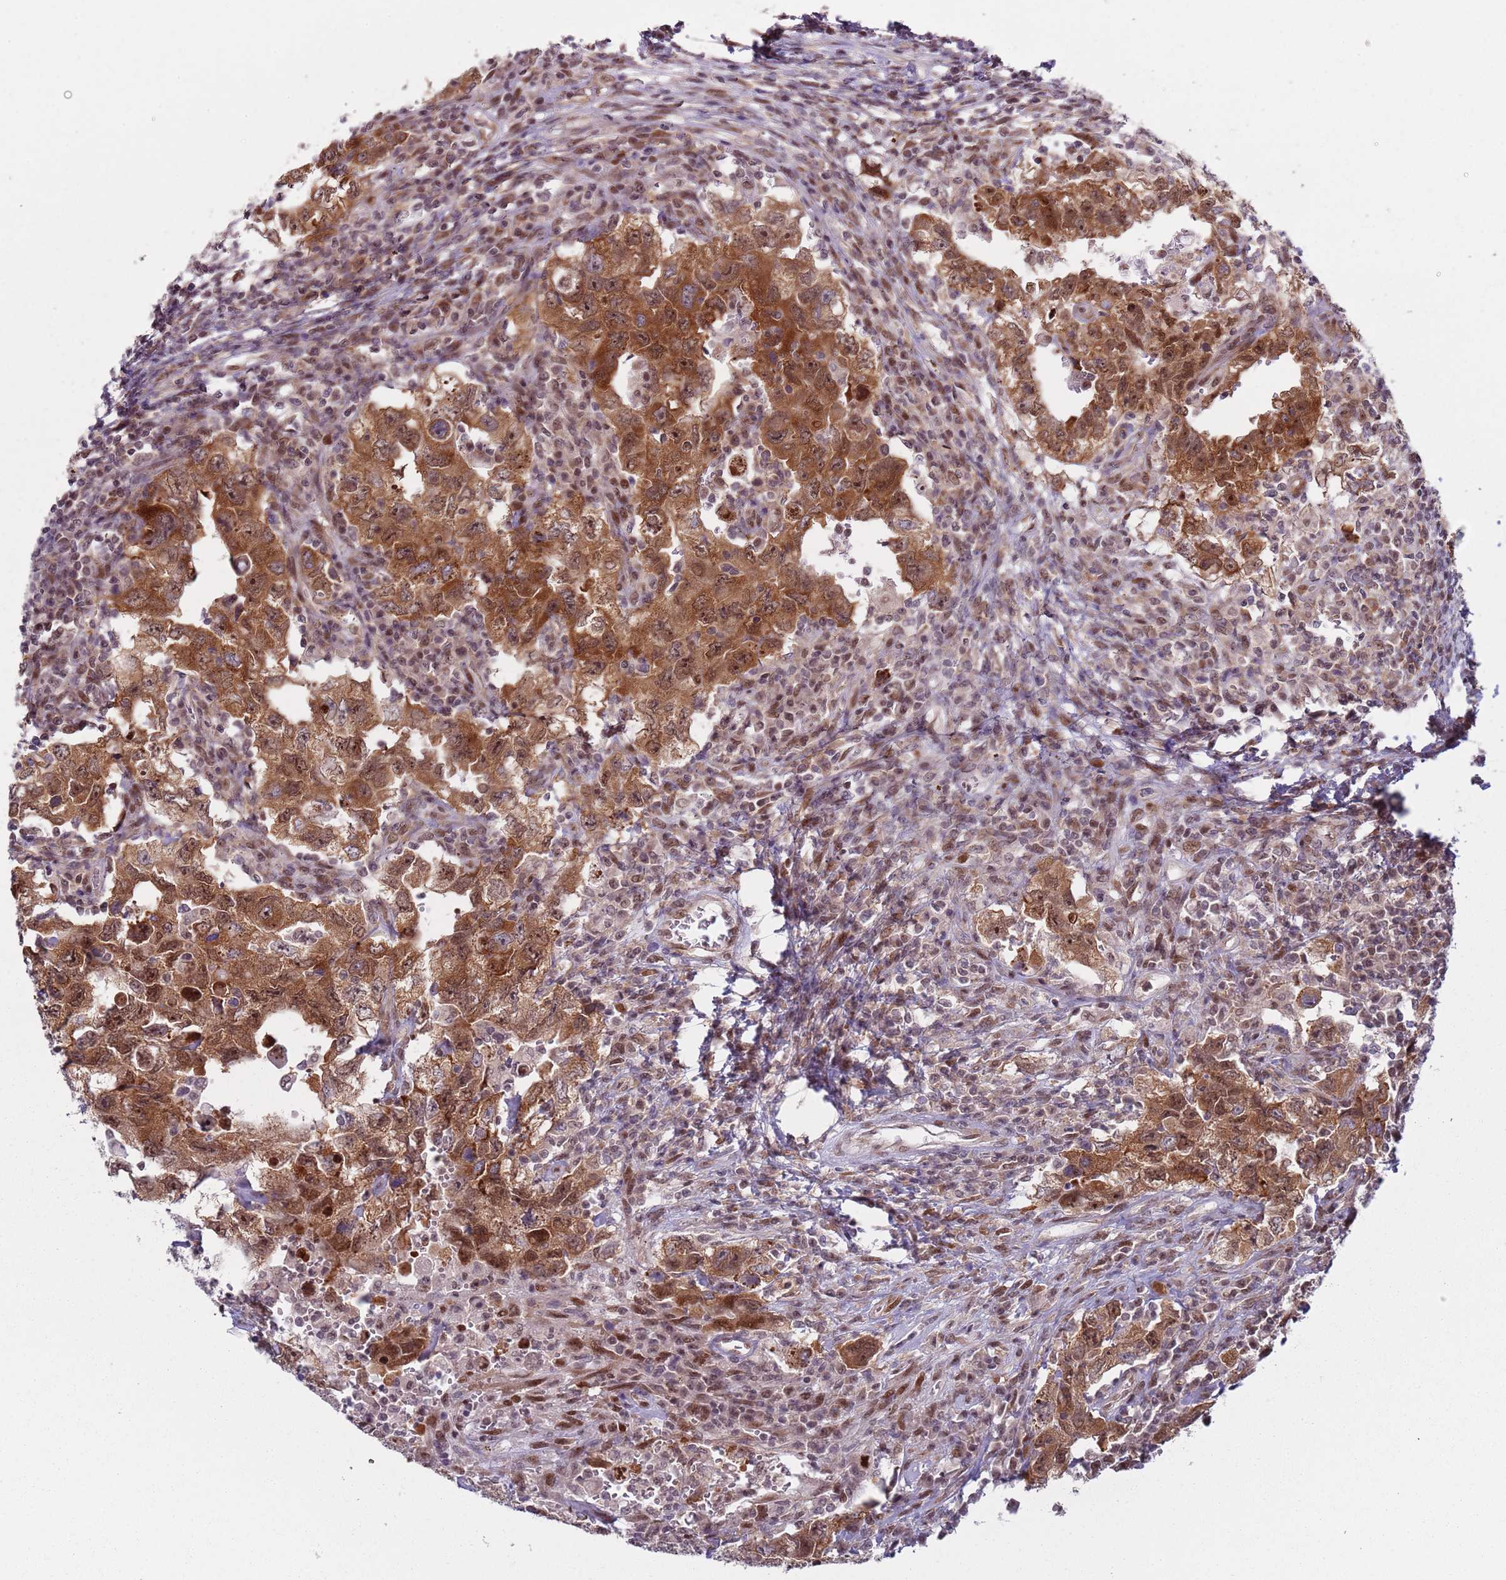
{"staining": {"intensity": "moderate", "quantity": ">75%", "location": "cytoplasmic/membranous,nuclear"}, "tissue": "testis cancer", "cell_type": "Tumor cells", "image_type": "cancer", "snomed": [{"axis": "morphology", "description": "Carcinoma, Embryonal, NOS"}, {"axis": "topography", "description": "Testis"}], "caption": "Moderate cytoplasmic/membranous and nuclear staining for a protein is identified in about >75% of tumor cells of testis cancer using immunohistochemistry (IHC).", "gene": "SLC25A32", "patient": {"sex": "male", "age": 26}}